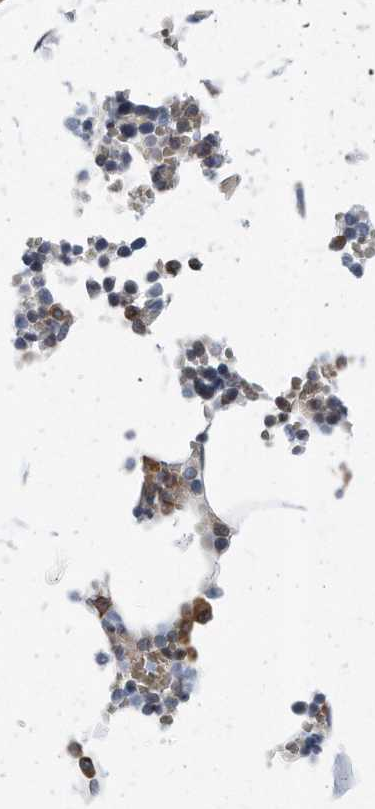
{"staining": {"intensity": "moderate", "quantity": "<25%", "location": "cytoplasmic/membranous"}, "tissue": "bone marrow", "cell_type": "Hematopoietic cells", "image_type": "normal", "snomed": [{"axis": "morphology", "description": "Normal tissue, NOS"}, {"axis": "topography", "description": "Bone marrow"}], "caption": "This micrograph reveals unremarkable bone marrow stained with immunohistochemistry (IHC) to label a protein in brown. The cytoplasmic/membranous of hematopoietic cells show moderate positivity for the protein. Nuclei are counter-stained blue.", "gene": "RPL26L1", "patient": {"sex": "male", "age": 70}}